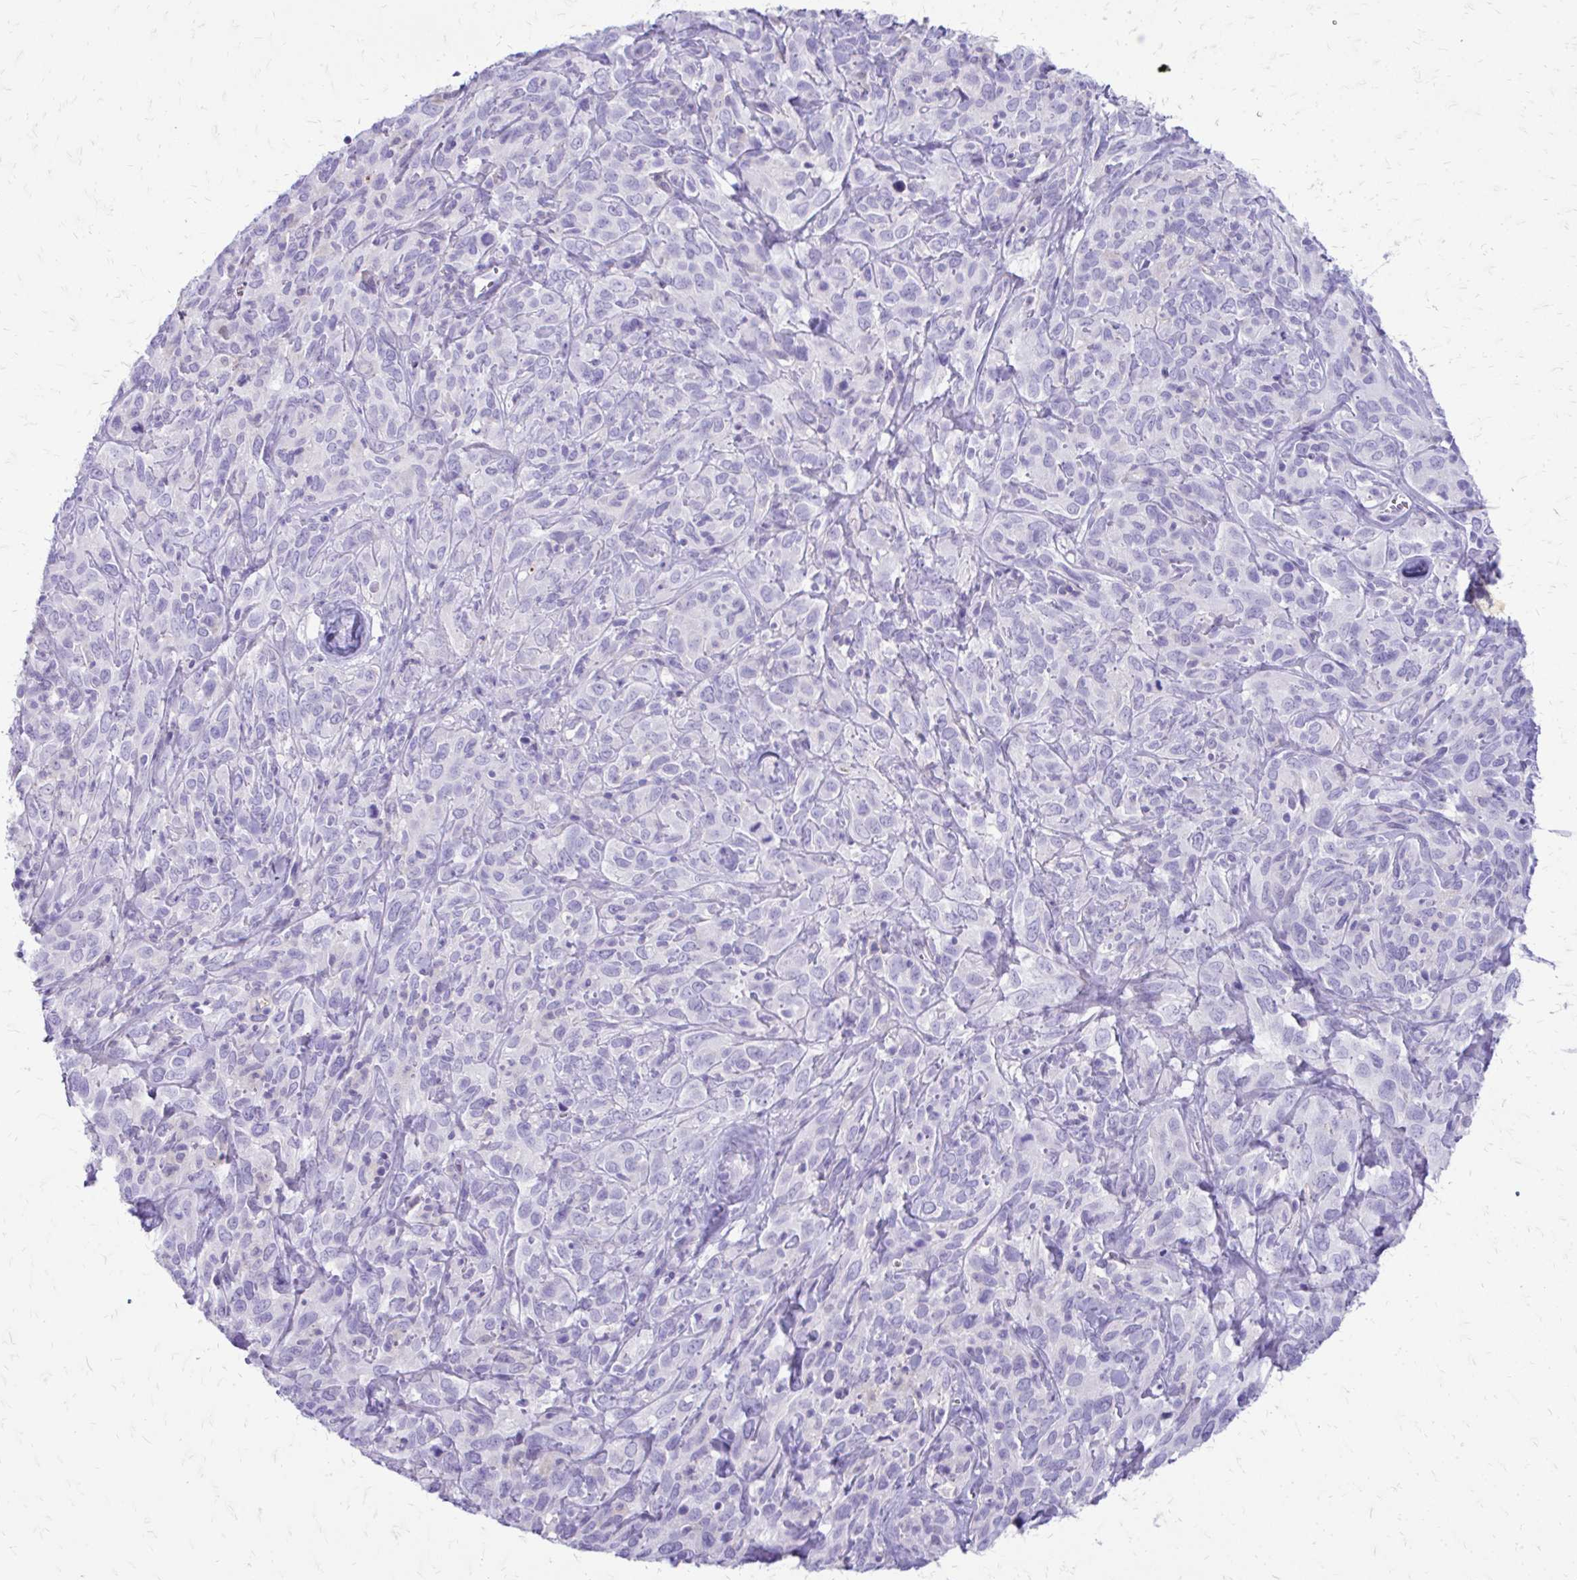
{"staining": {"intensity": "negative", "quantity": "none", "location": "none"}, "tissue": "cervical cancer", "cell_type": "Tumor cells", "image_type": "cancer", "snomed": [{"axis": "morphology", "description": "Normal tissue, NOS"}, {"axis": "morphology", "description": "Squamous cell carcinoma, NOS"}, {"axis": "topography", "description": "Cervix"}], "caption": "Immunohistochemical staining of human squamous cell carcinoma (cervical) exhibits no significant staining in tumor cells. (DAB (3,3'-diaminobenzidine) immunohistochemistry (IHC) with hematoxylin counter stain).", "gene": "SIGLEC11", "patient": {"sex": "female", "age": 51}}